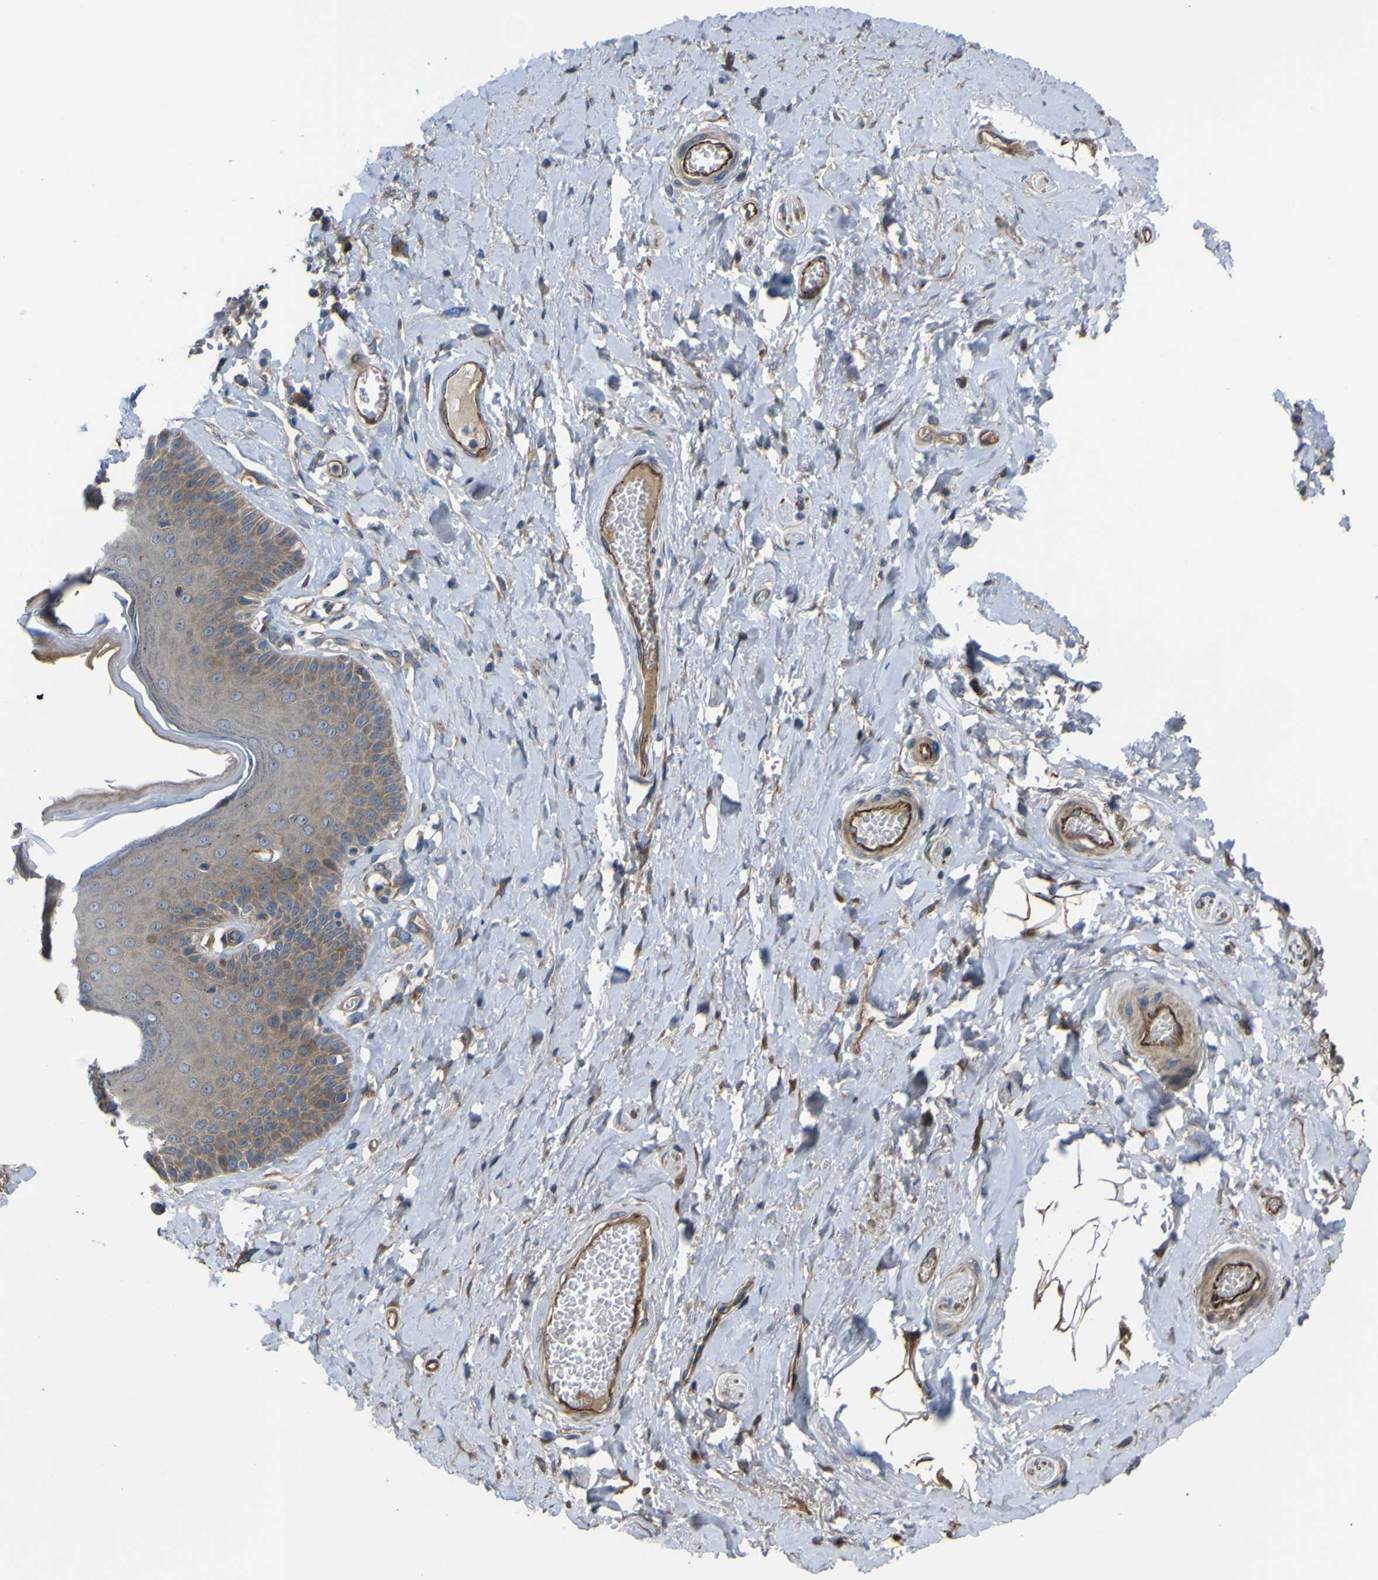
{"staining": {"intensity": "moderate", "quantity": ">75%", "location": "cytoplasmic/membranous"}, "tissue": "skin", "cell_type": "Epidermal cells", "image_type": "normal", "snomed": [{"axis": "morphology", "description": "Normal tissue, NOS"}, {"axis": "topography", "description": "Anal"}], "caption": "High-power microscopy captured an IHC micrograph of benign skin, revealing moderate cytoplasmic/membranous positivity in approximately >75% of epidermal cells.", "gene": "FBXO30", "patient": {"sex": "male", "age": 69}}